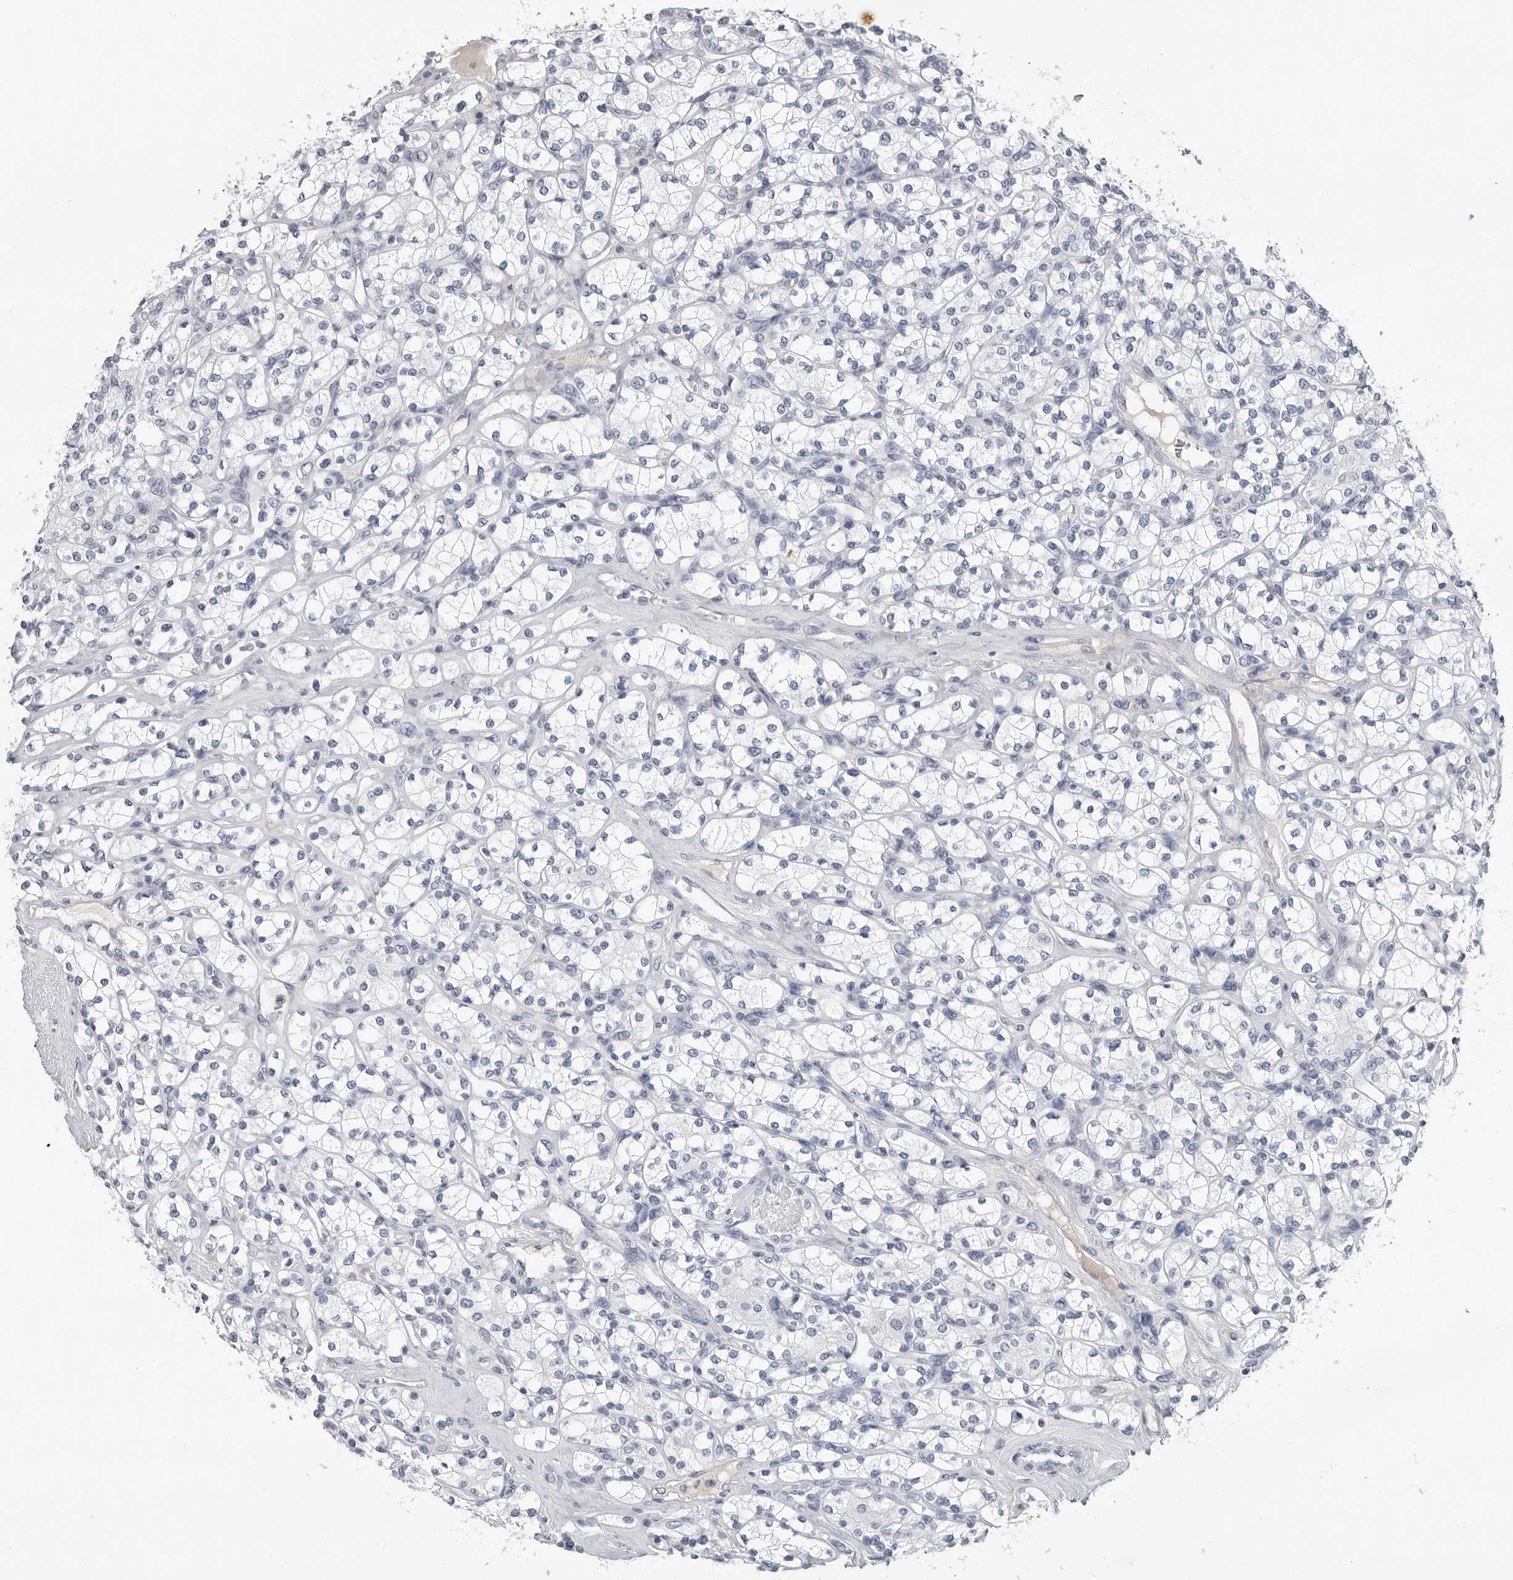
{"staining": {"intensity": "negative", "quantity": "none", "location": "none"}, "tissue": "renal cancer", "cell_type": "Tumor cells", "image_type": "cancer", "snomed": [{"axis": "morphology", "description": "Adenocarcinoma, NOS"}, {"axis": "topography", "description": "Kidney"}], "caption": "Renal cancer was stained to show a protein in brown. There is no significant expression in tumor cells.", "gene": "AMPD1", "patient": {"sex": "male", "age": 77}}